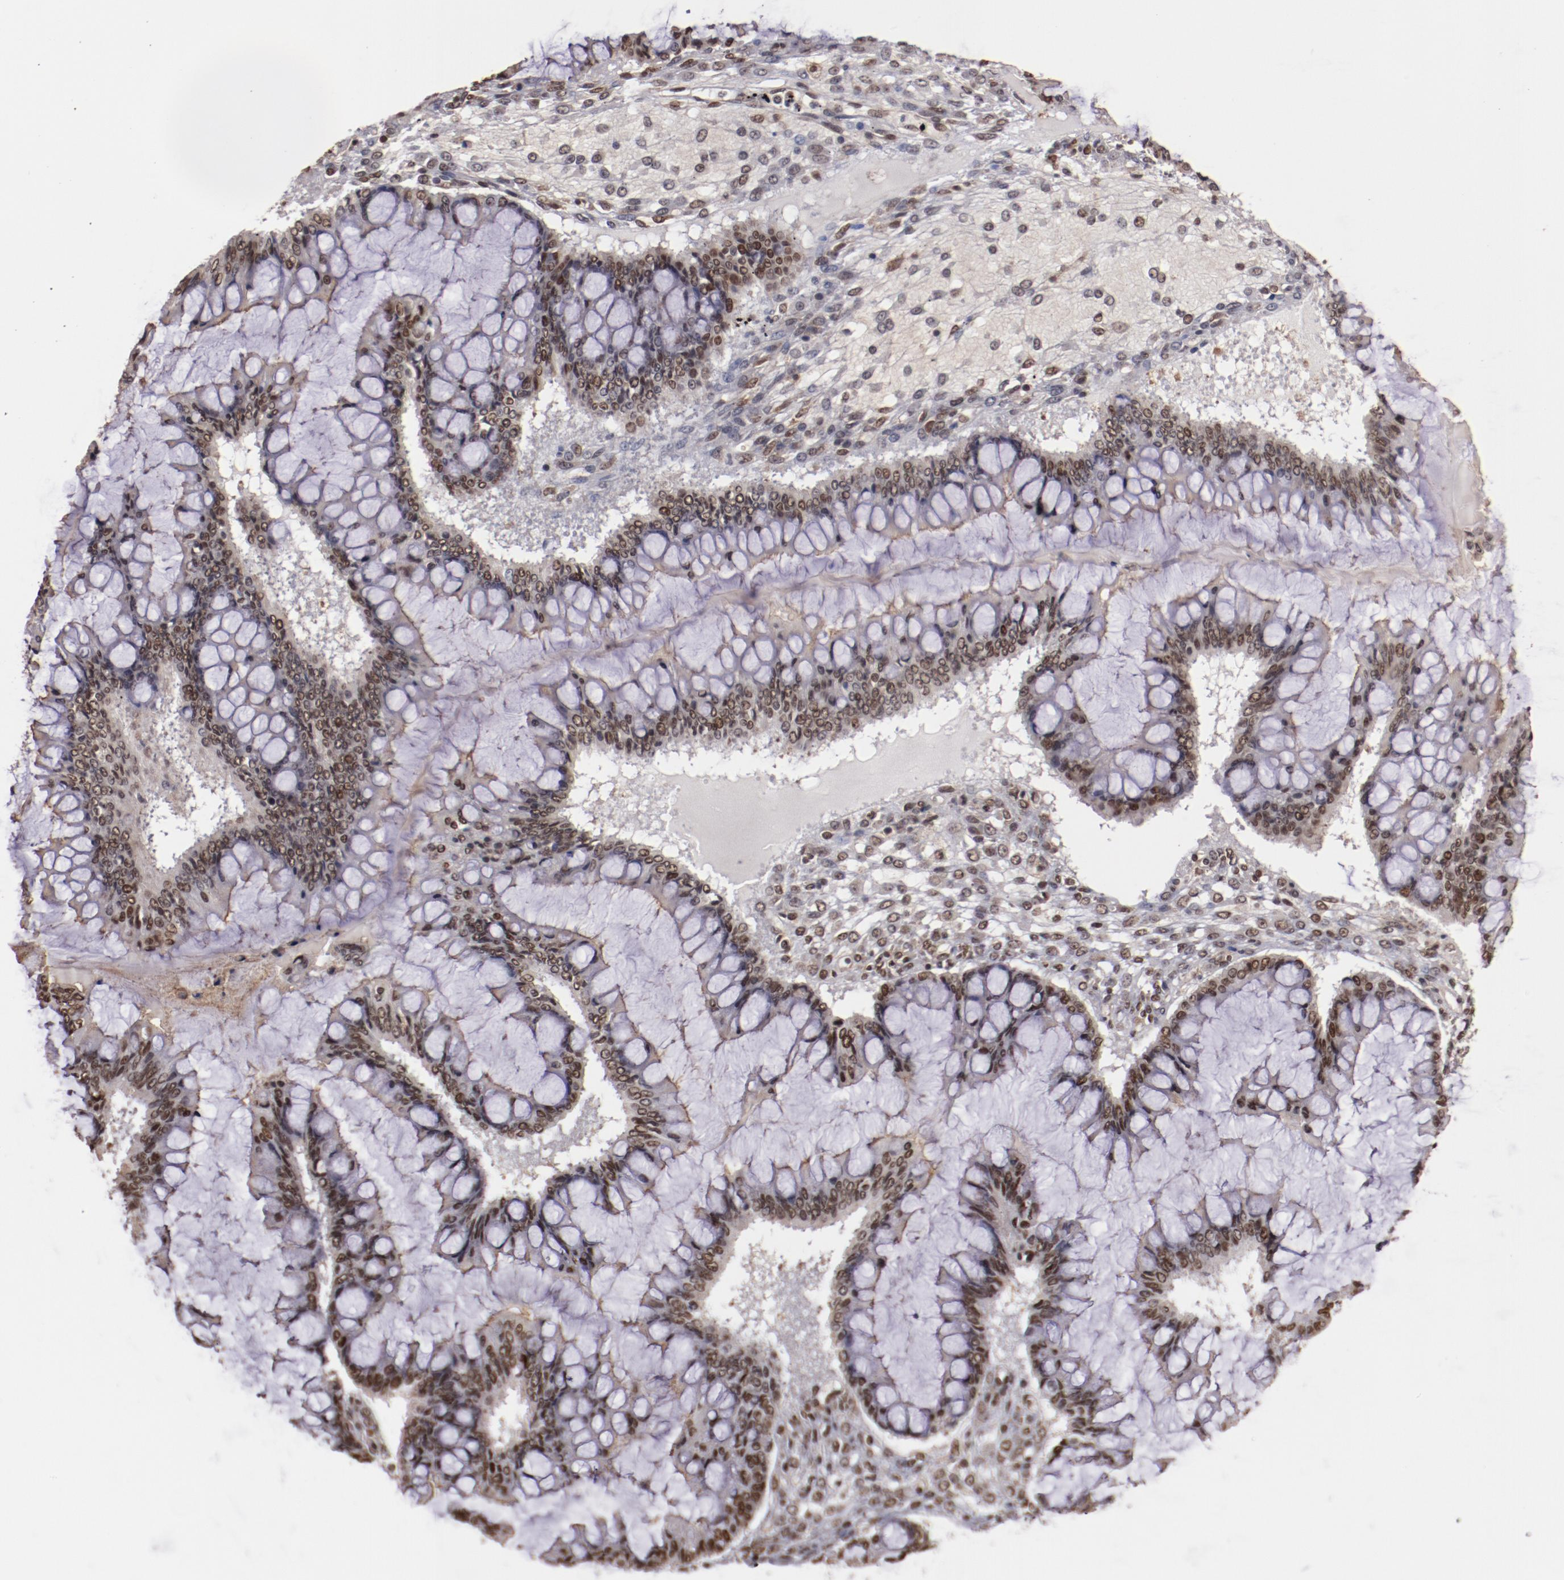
{"staining": {"intensity": "moderate", "quantity": ">75%", "location": "nuclear"}, "tissue": "ovarian cancer", "cell_type": "Tumor cells", "image_type": "cancer", "snomed": [{"axis": "morphology", "description": "Cystadenocarcinoma, mucinous, NOS"}, {"axis": "topography", "description": "Ovary"}], "caption": "Immunohistochemical staining of human ovarian cancer (mucinous cystadenocarcinoma) shows medium levels of moderate nuclear protein positivity in approximately >75% of tumor cells.", "gene": "STAG2", "patient": {"sex": "female", "age": 73}}